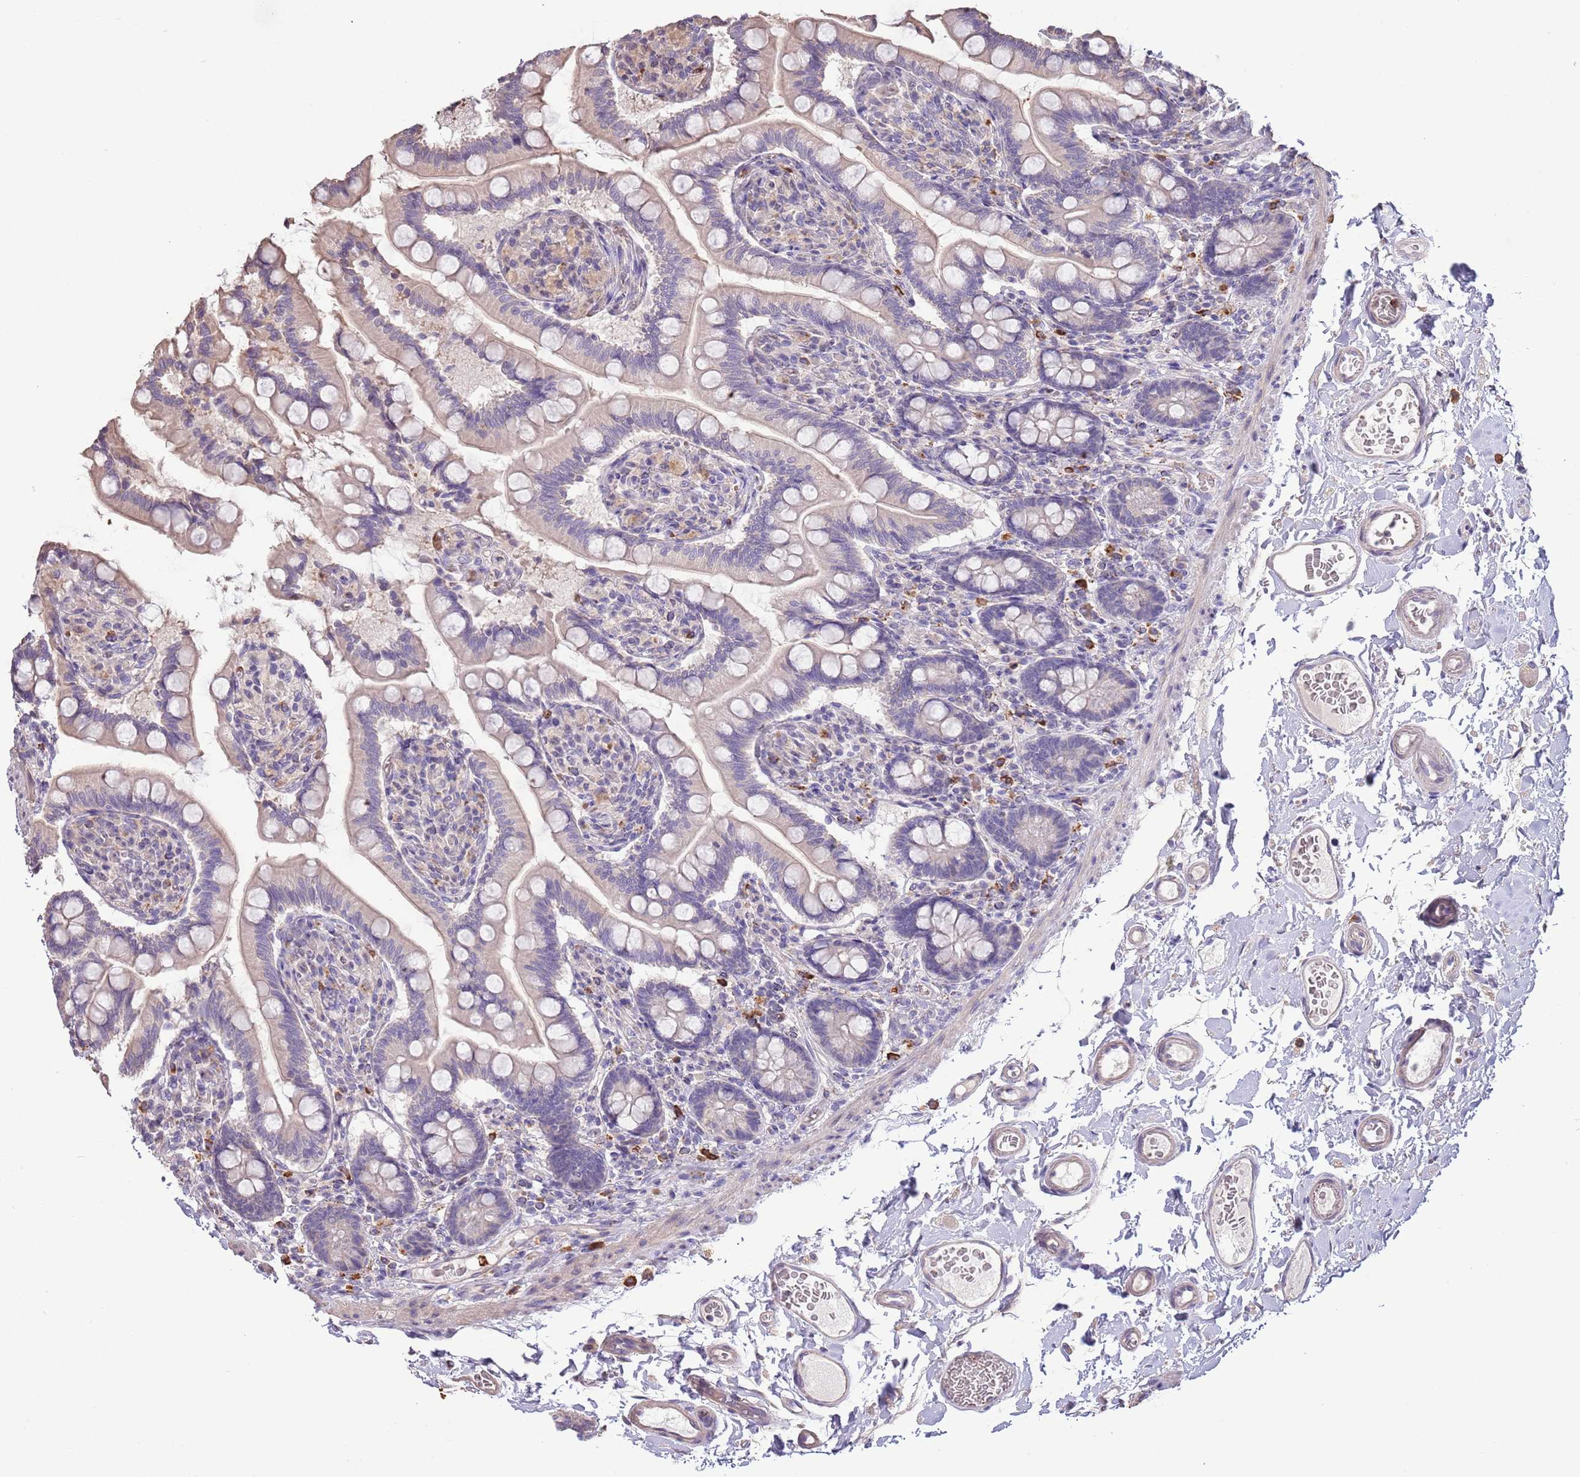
{"staining": {"intensity": "weak", "quantity": "25%-75%", "location": "cytoplasmic/membranous"}, "tissue": "small intestine", "cell_type": "Glandular cells", "image_type": "normal", "snomed": [{"axis": "morphology", "description": "Normal tissue, NOS"}, {"axis": "topography", "description": "Small intestine"}], "caption": "Immunohistochemical staining of unremarkable human small intestine shows 25%-75% levels of weak cytoplasmic/membranous protein expression in about 25%-75% of glandular cells. (Stains: DAB (3,3'-diaminobenzidine) in brown, nuclei in blue, Microscopy: brightfield microscopy at high magnification).", "gene": "P2RY13", "patient": {"sex": "female", "age": 64}}